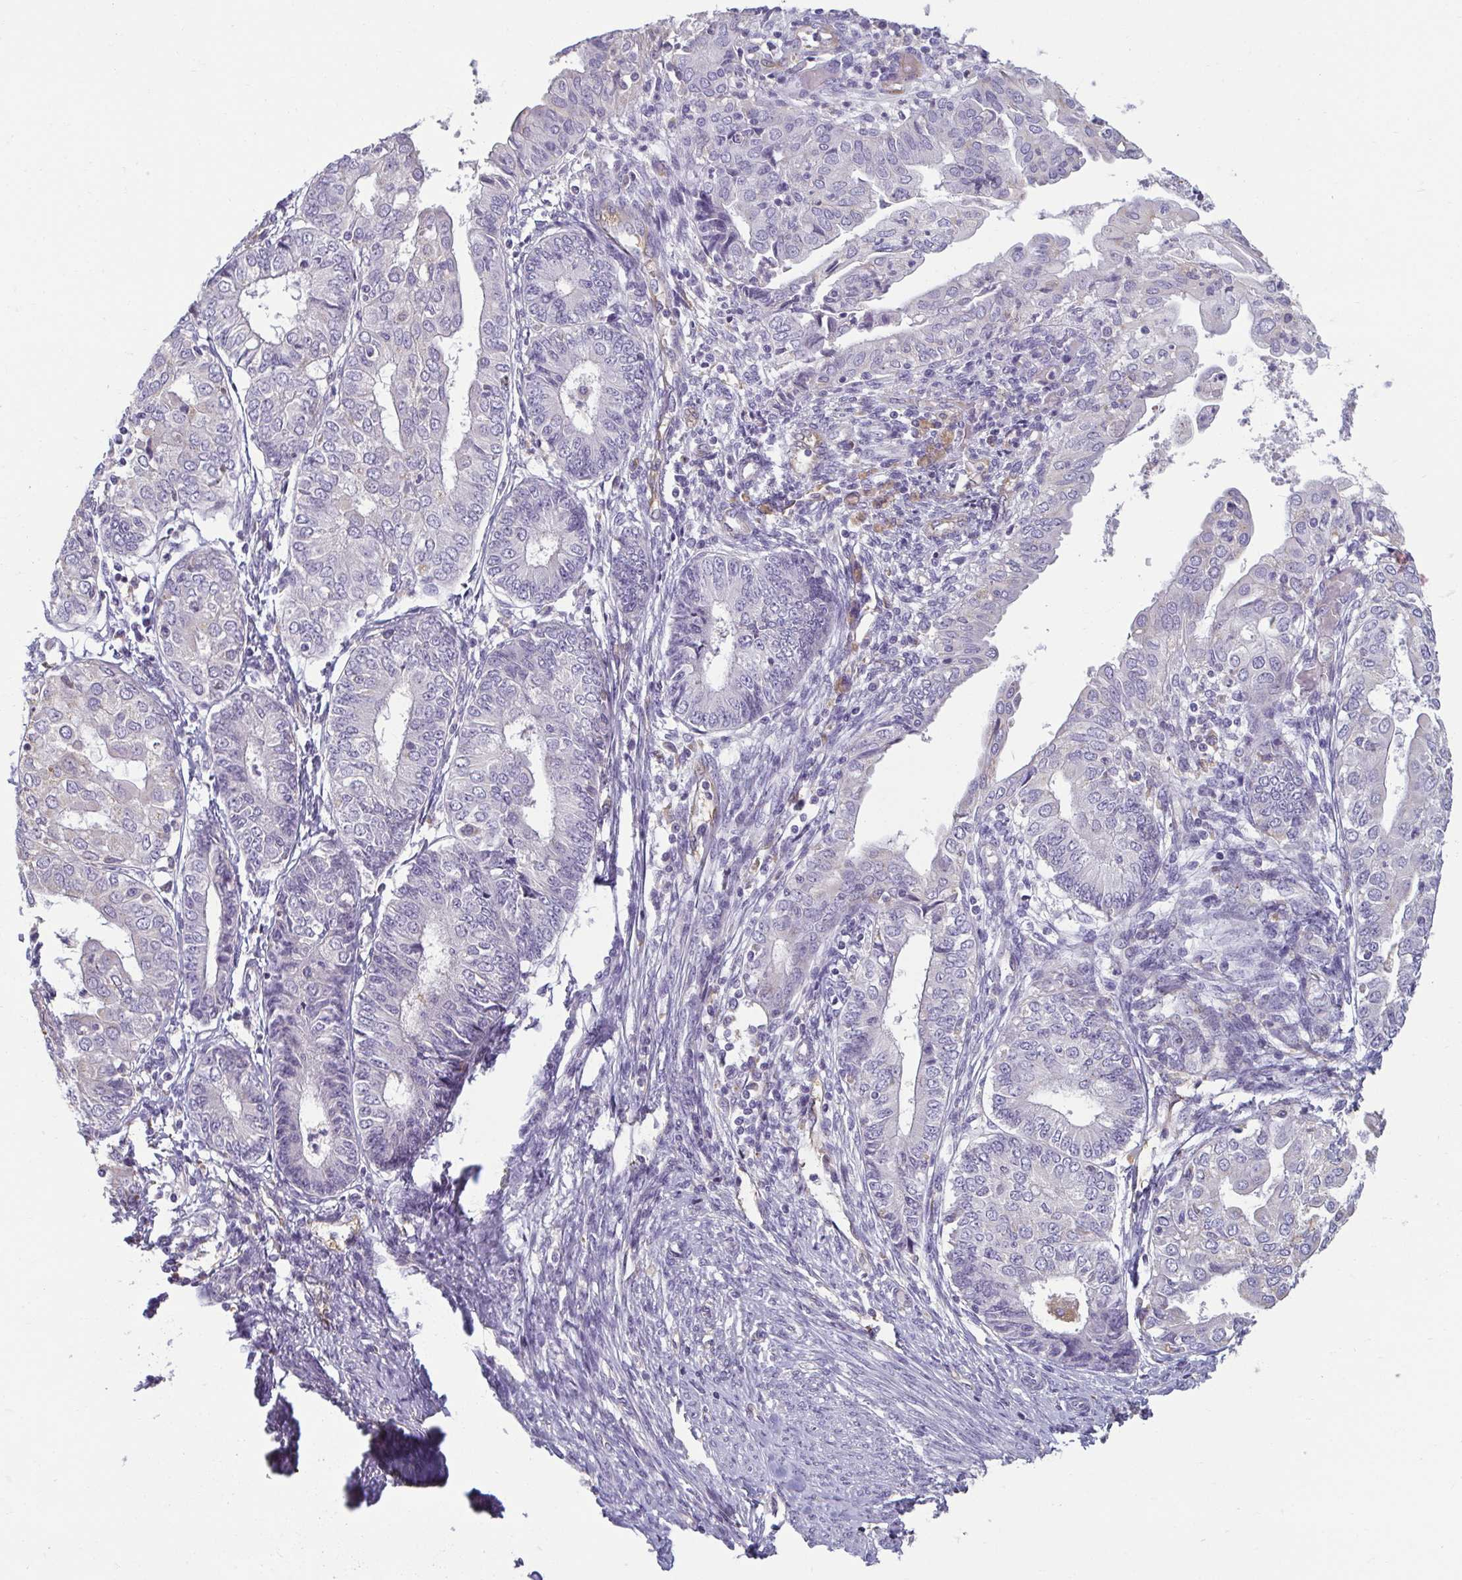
{"staining": {"intensity": "negative", "quantity": "none", "location": "none"}, "tissue": "endometrial cancer", "cell_type": "Tumor cells", "image_type": "cancer", "snomed": [{"axis": "morphology", "description": "Adenocarcinoma, NOS"}, {"axis": "topography", "description": "Endometrium"}], "caption": "Immunohistochemistry of endometrial cancer (adenocarcinoma) displays no staining in tumor cells.", "gene": "PDE2A", "patient": {"sex": "female", "age": 68}}